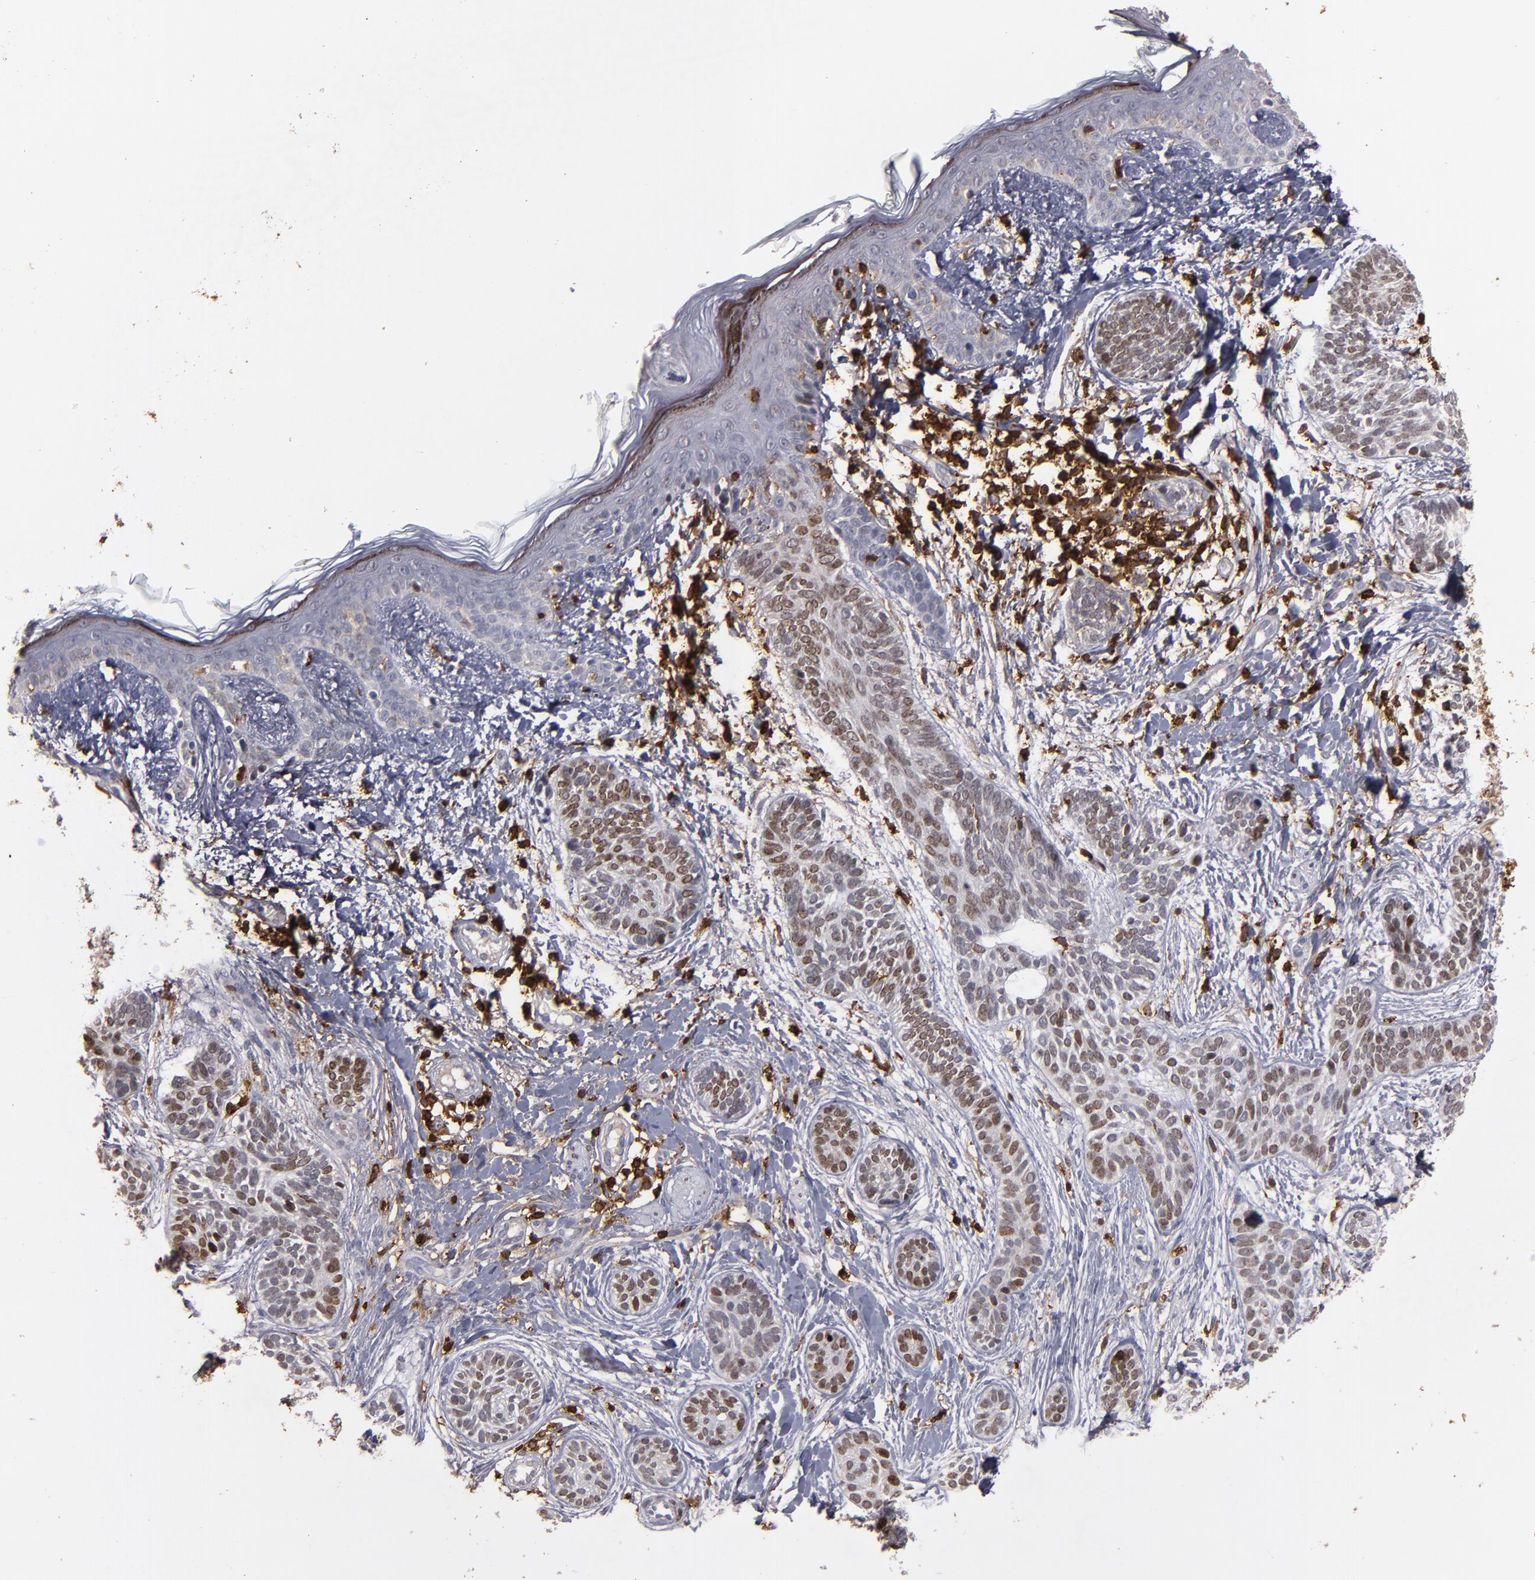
{"staining": {"intensity": "weak", "quantity": "25%-75%", "location": "nuclear"}, "tissue": "skin cancer", "cell_type": "Tumor cells", "image_type": "cancer", "snomed": [{"axis": "morphology", "description": "Normal tissue, NOS"}, {"axis": "morphology", "description": "Basal cell carcinoma"}, {"axis": "topography", "description": "Skin"}], "caption": "Skin basal cell carcinoma stained with a protein marker demonstrates weak staining in tumor cells.", "gene": "WAS", "patient": {"sex": "male", "age": 63}}